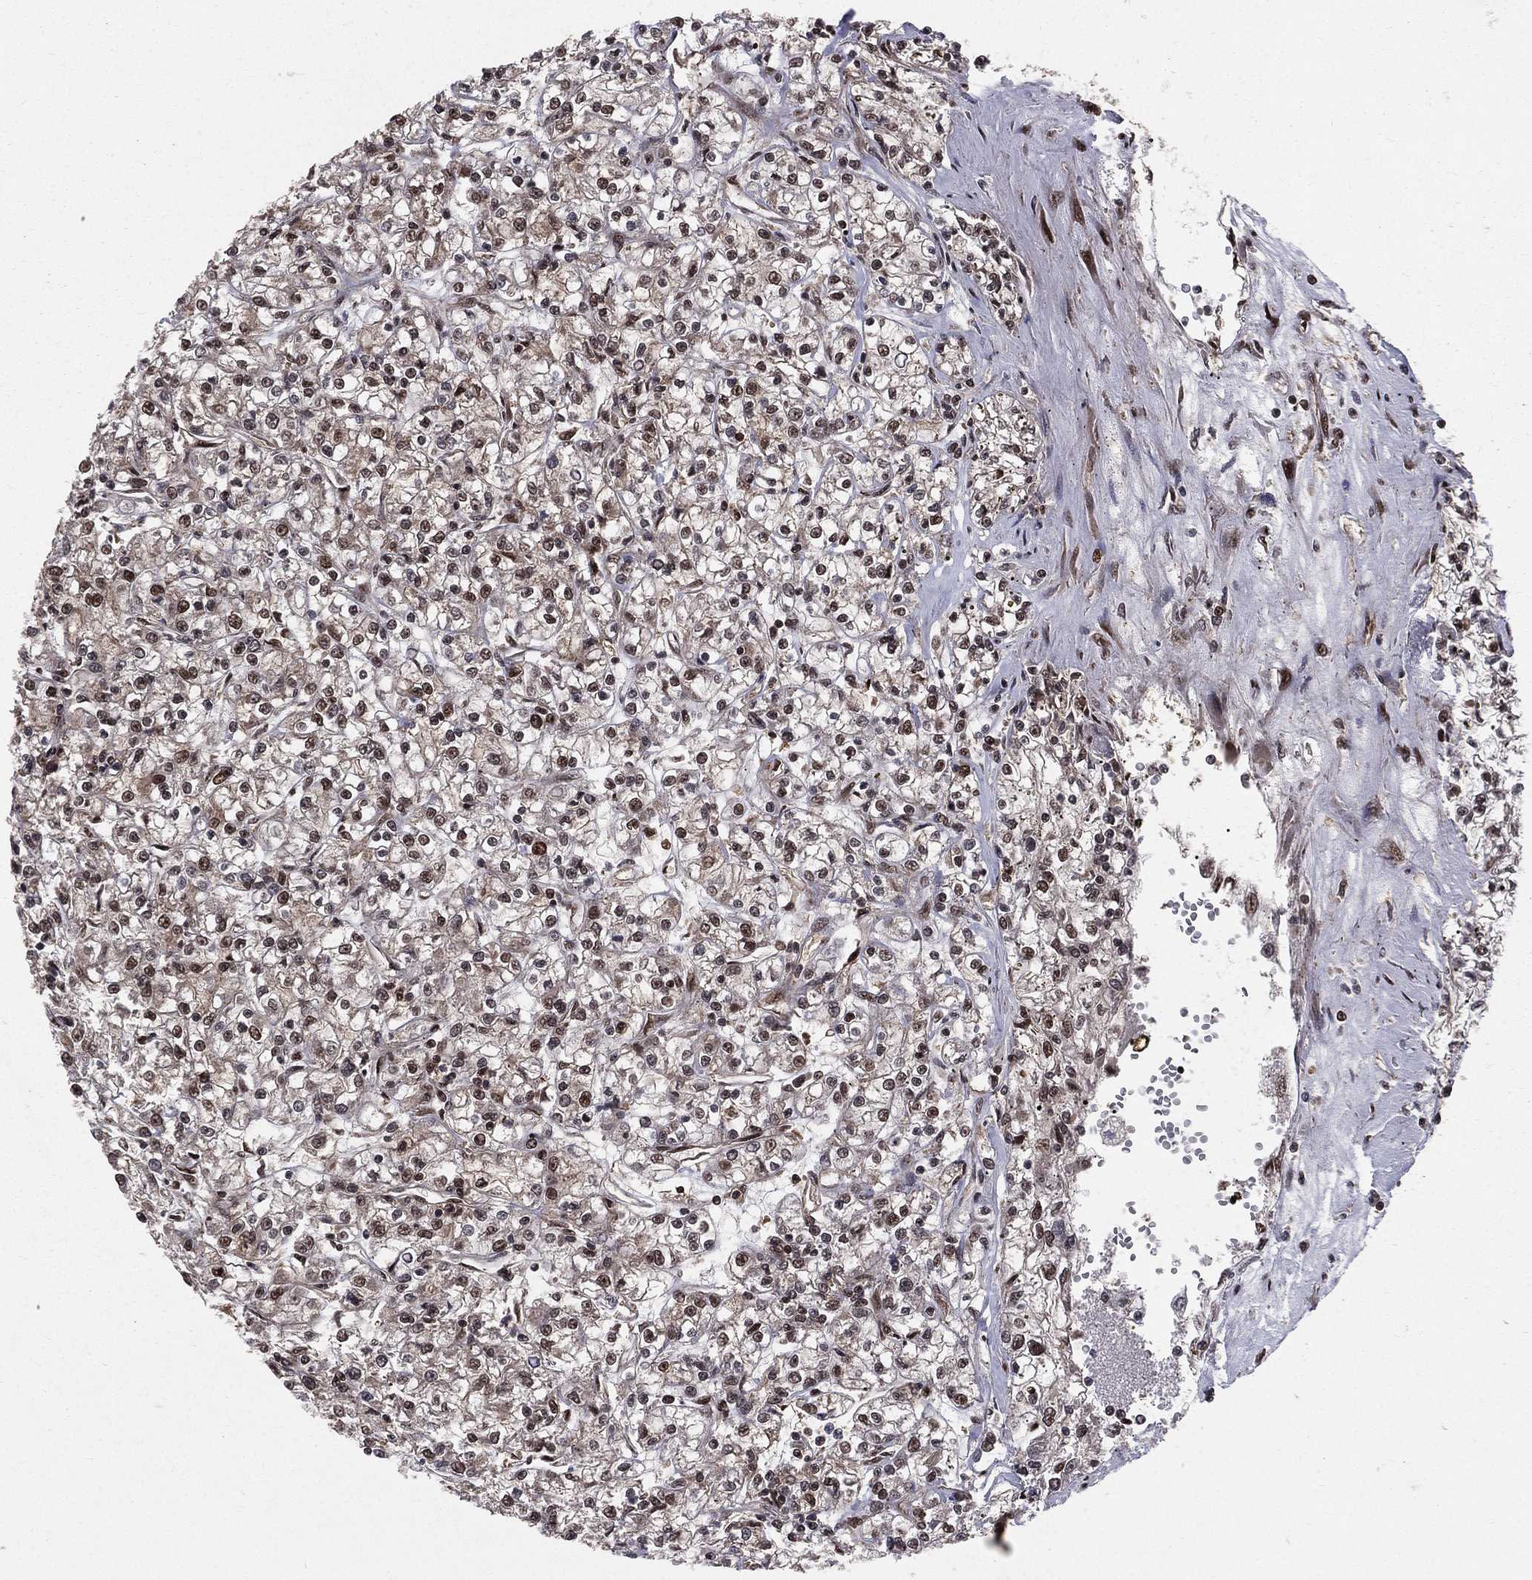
{"staining": {"intensity": "negative", "quantity": "none", "location": "none"}, "tissue": "renal cancer", "cell_type": "Tumor cells", "image_type": "cancer", "snomed": [{"axis": "morphology", "description": "Adenocarcinoma, NOS"}, {"axis": "topography", "description": "Kidney"}], "caption": "This is an immunohistochemistry histopathology image of renal adenocarcinoma. There is no expression in tumor cells.", "gene": "COPS4", "patient": {"sex": "female", "age": 59}}